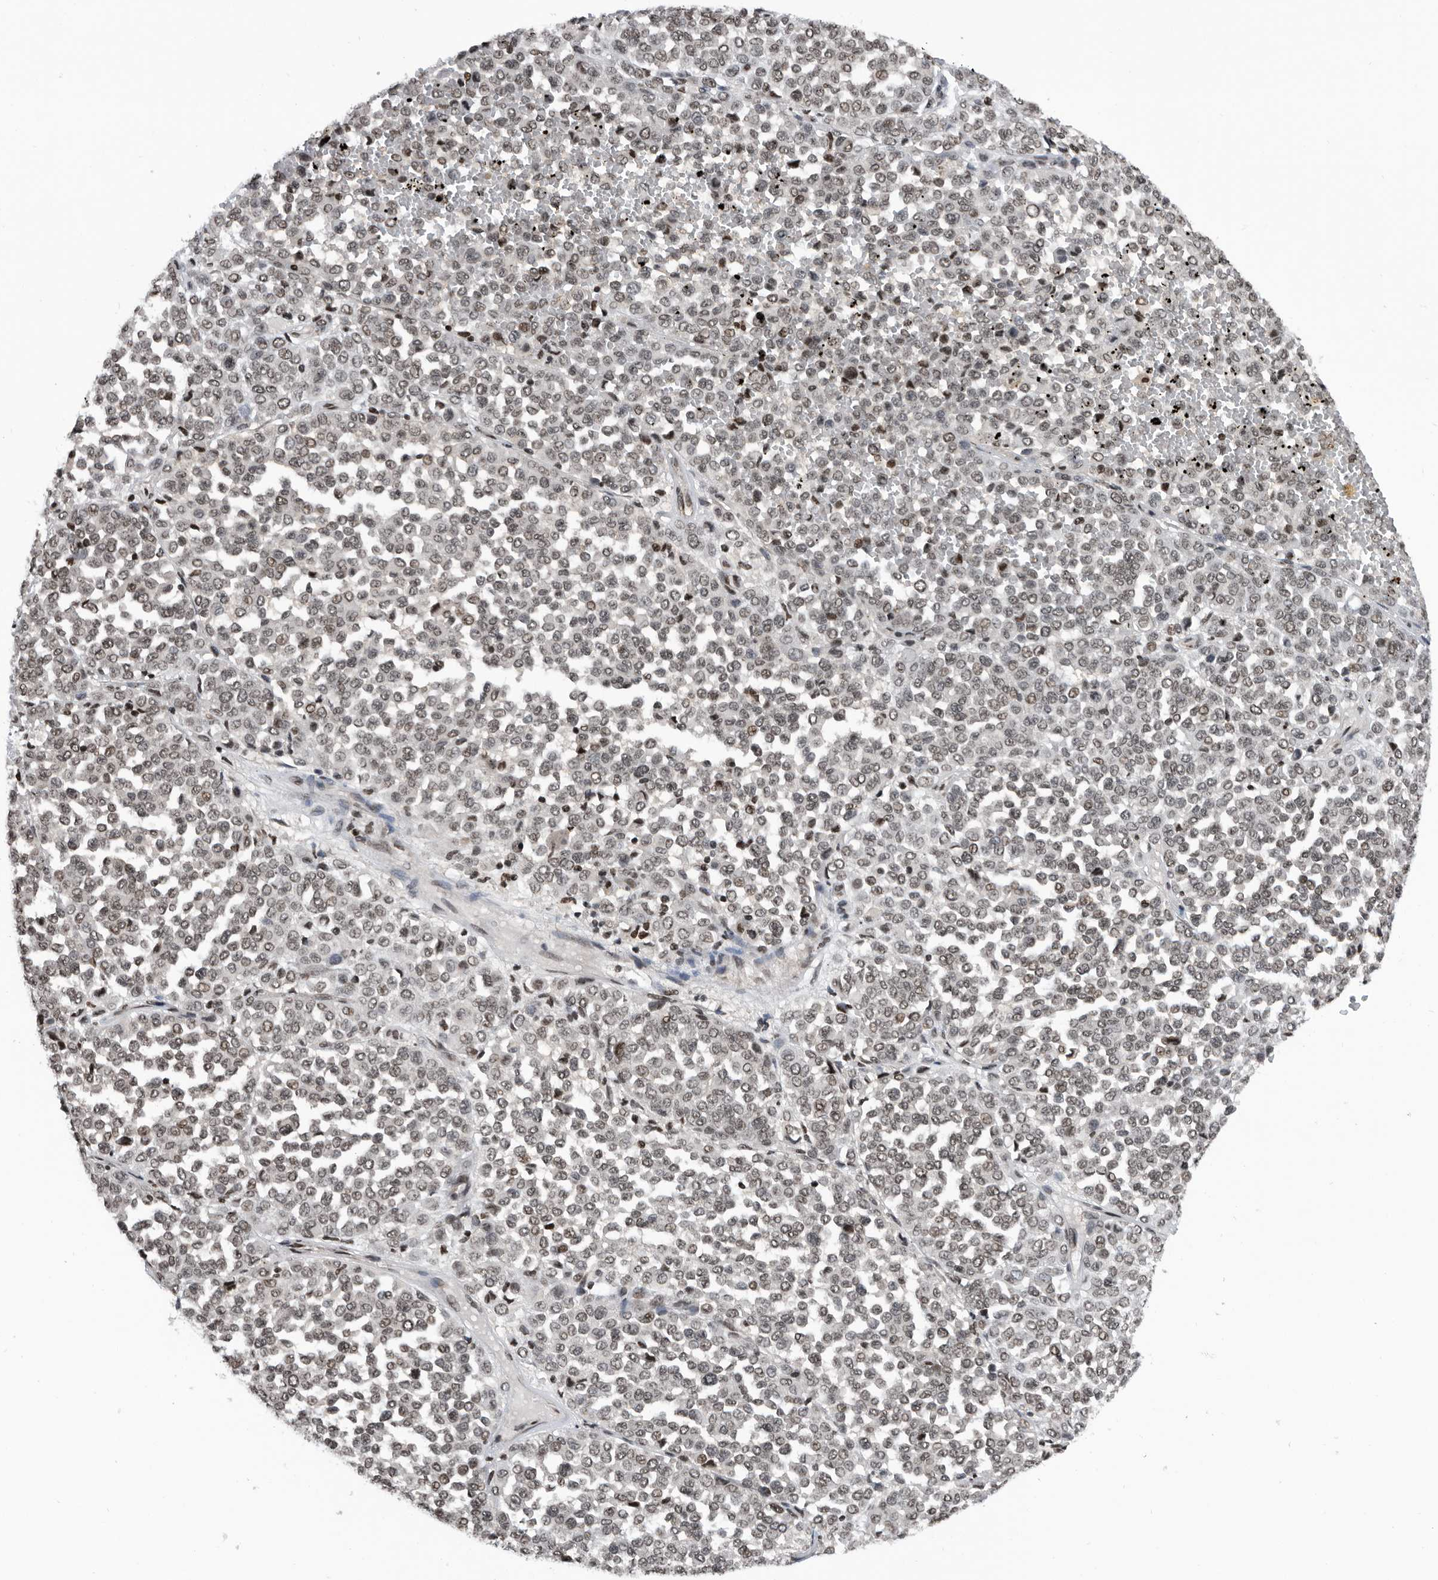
{"staining": {"intensity": "weak", "quantity": "25%-75%", "location": "nuclear"}, "tissue": "melanoma", "cell_type": "Tumor cells", "image_type": "cancer", "snomed": [{"axis": "morphology", "description": "Malignant melanoma, Metastatic site"}, {"axis": "topography", "description": "Pancreas"}], "caption": "This histopathology image demonstrates immunohistochemistry (IHC) staining of malignant melanoma (metastatic site), with low weak nuclear positivity in about 25%-75% of tumor cells.", "gene": "SNRNP48", "patient": {"sex": "female", "age": 30}}